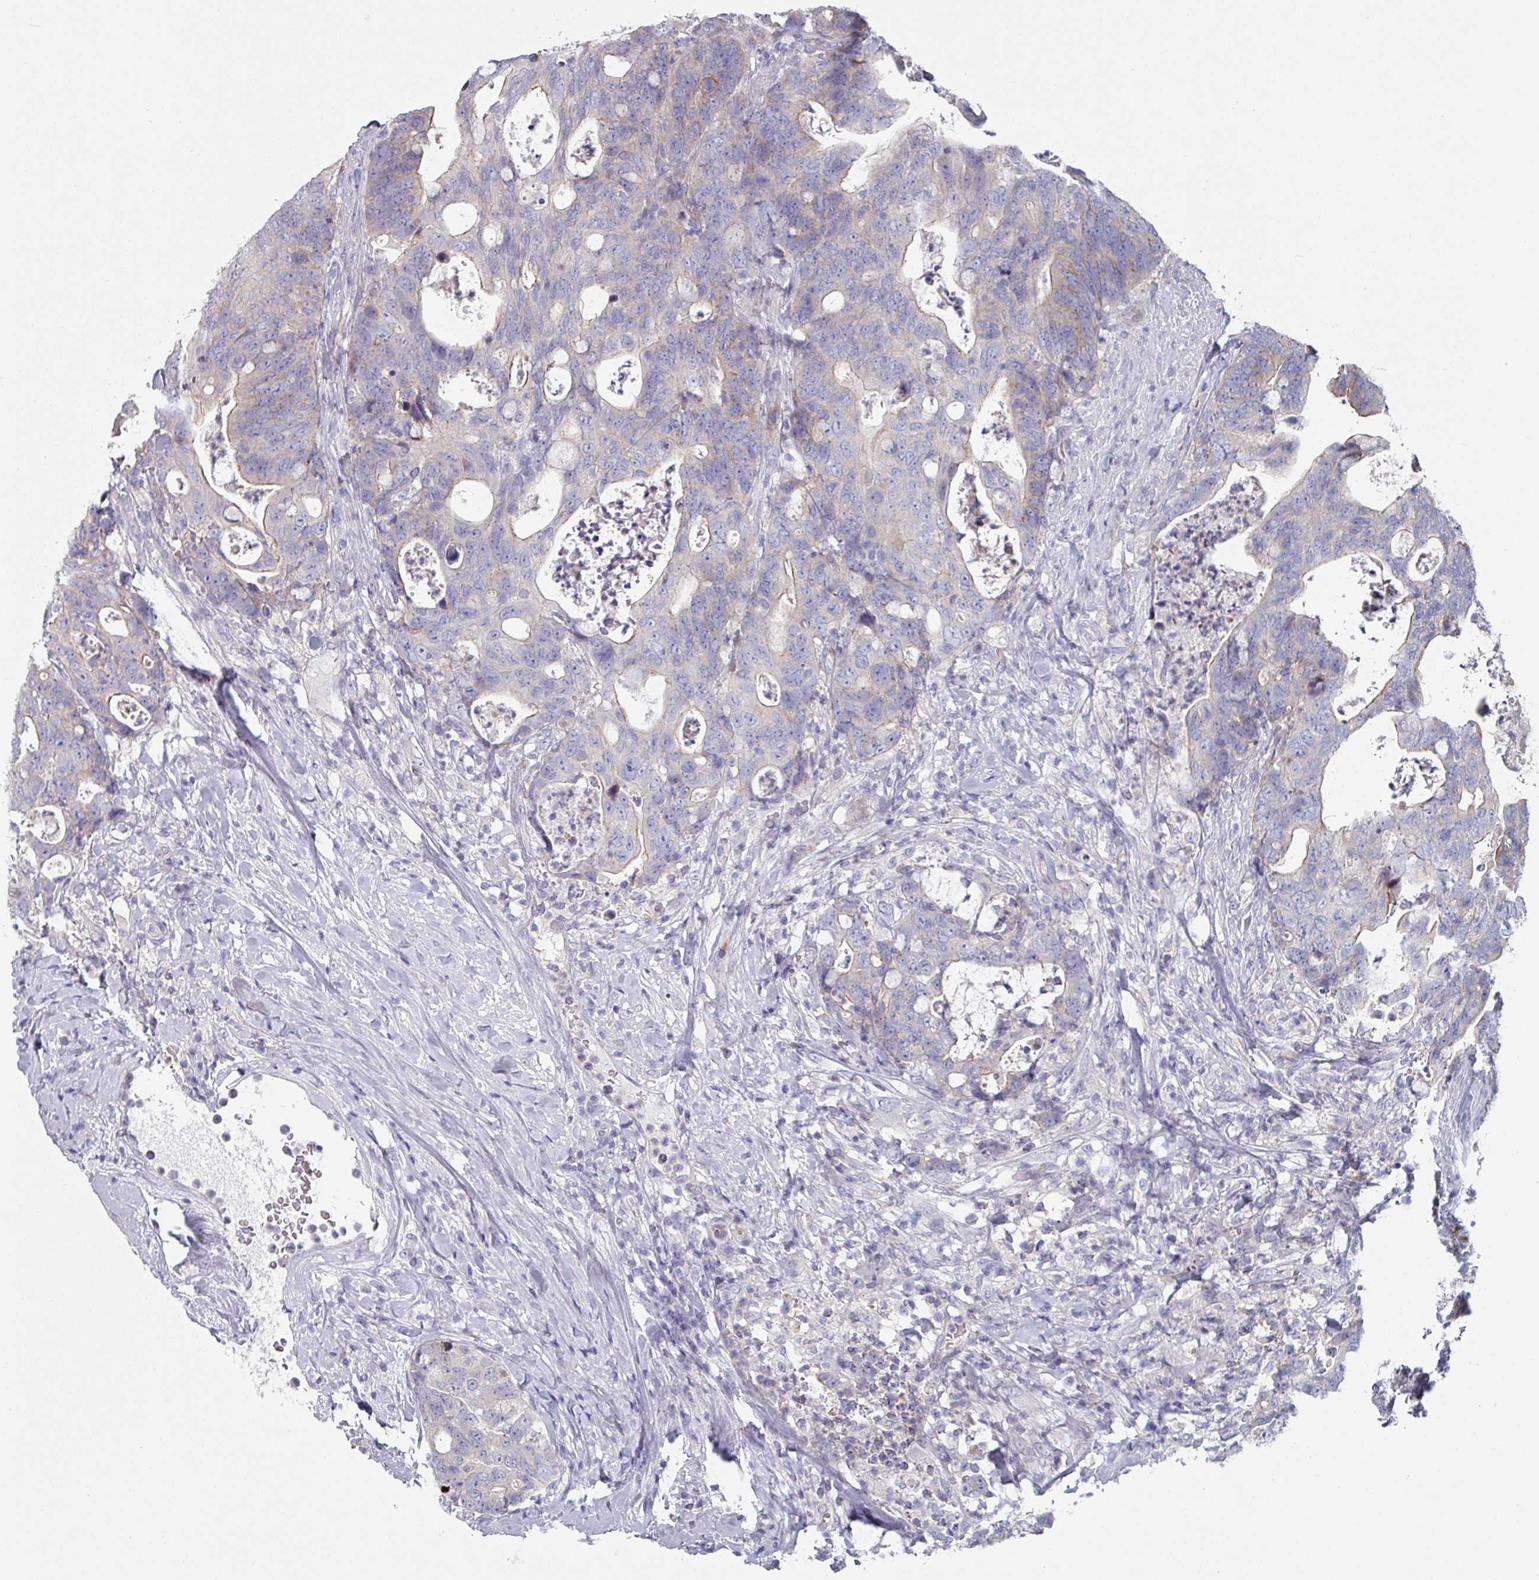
{"staining": {"intensity": "weak", "quantity": "25%-75%", "location": "cytoplasmic/membranous"}, "tissue": "colorectal cancer", "cell_type": "Tumor cells", "image_type": "cancer", "snomed": [{"axis": "morphology", "description": "Adenocarcinoma, NOS"}, {"axis": "topography", "description": "Colon"}], "caption": "DAB (3,3'-diaminobenzidine) immunohistochemical staining of colorectal adenocarcinoma exhibits weak cytoplasmic/membranous protein staining in approximately 25%-75% of tumor cells.", "gene": "EFL1", "patient": {"sex": "female", "age": 82}}